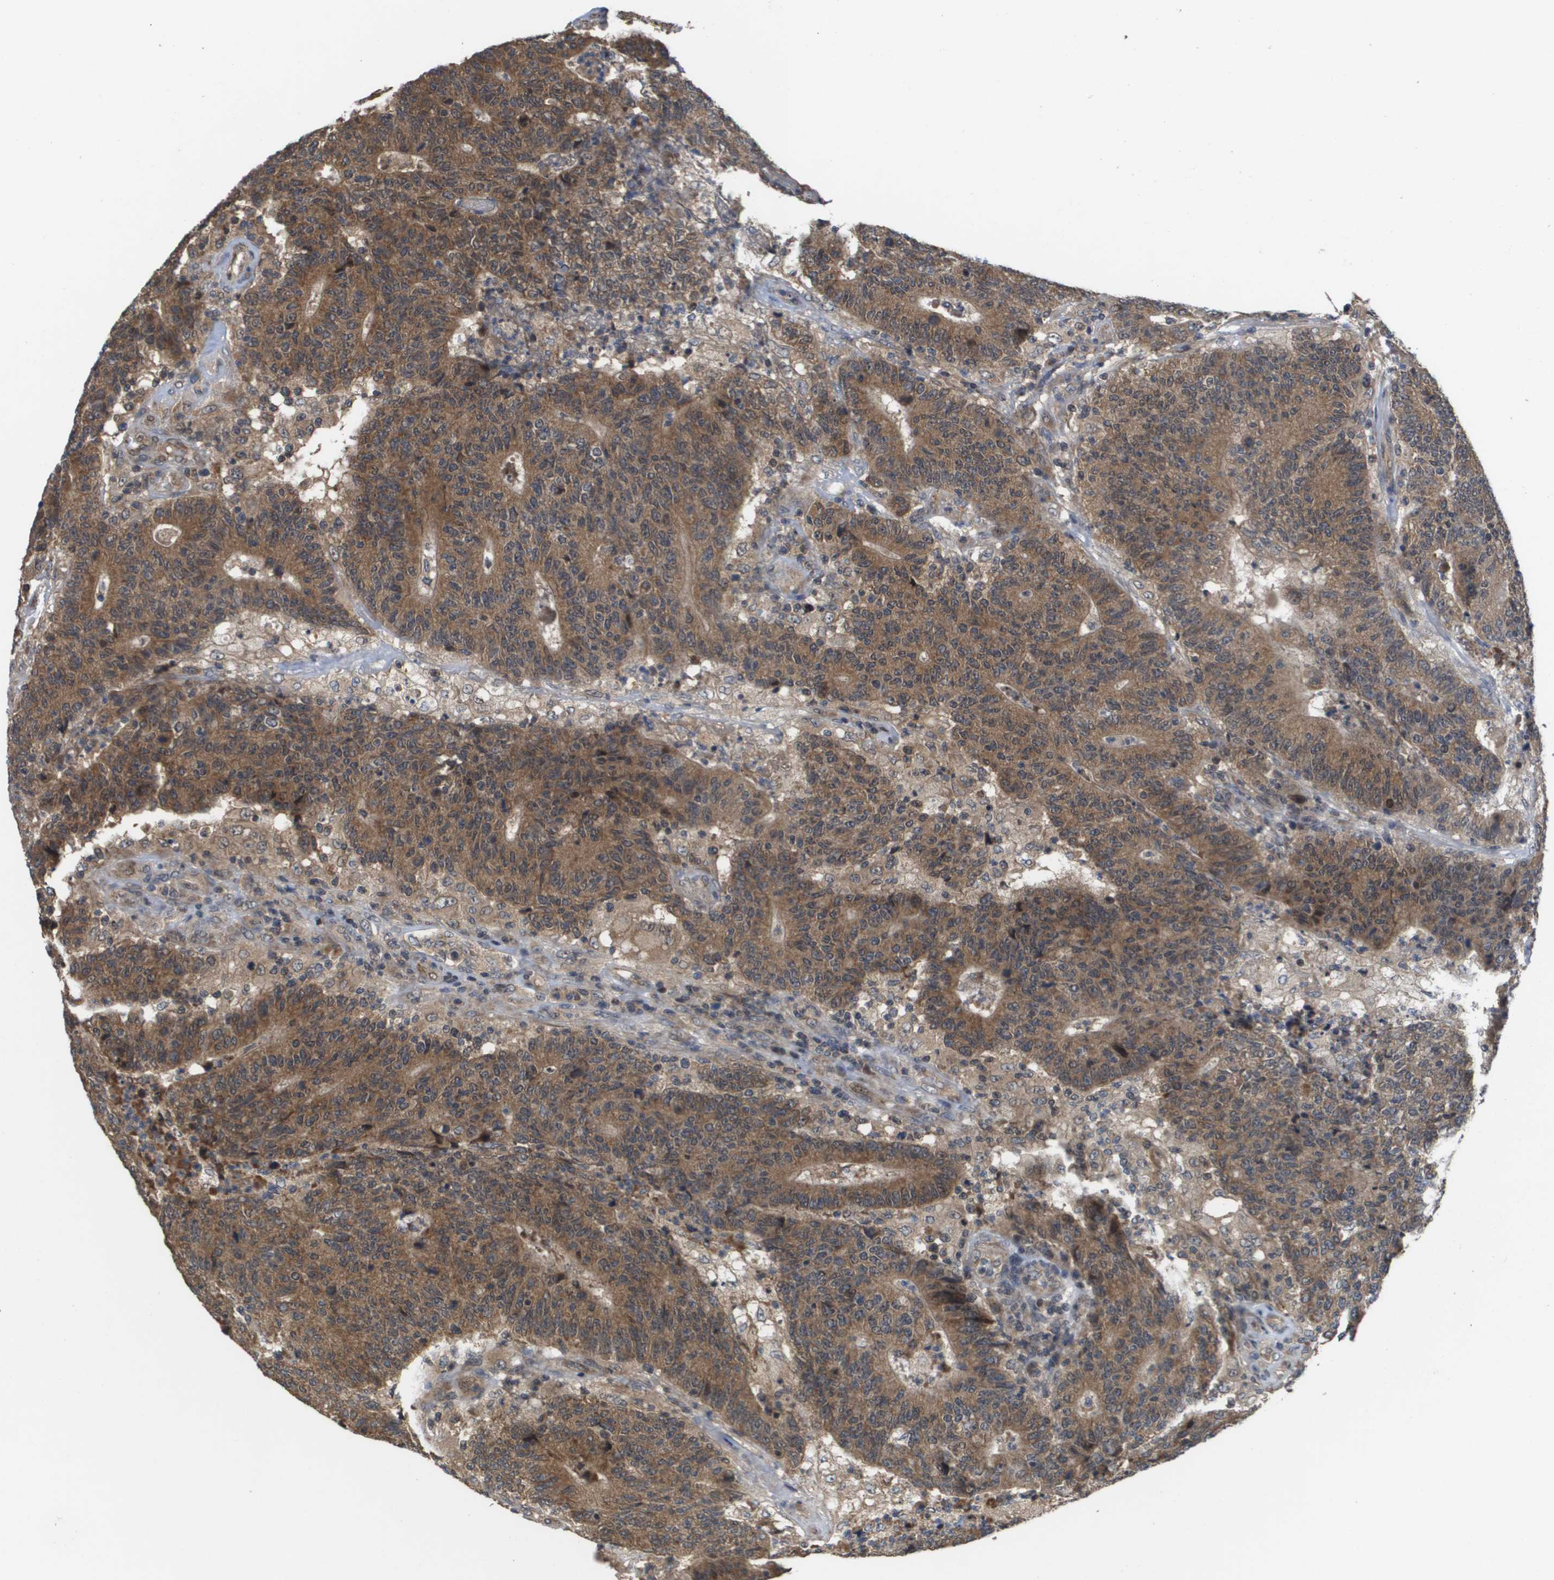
{"staining": {"intensity": "moderate", "quantity": ">75%", "location": "cytoplasmic/membranous"}, "tissue": "colorectal cancer", "cell_type": "Tumor cells", "image_type": "cancer", "snomed": [{"axis": "morphology", "description": "Normal tissue, NOS"}, {"axis": "morphology", "description": "Adenocarcinoma, NOS"}, {"axis": "topography", "description": "Colon"}], "caption": "The photomicrograph exhibits immunohistochemical staining of colorectal cancer. There is moderate cytoplasmic/membranous expression is appreciated in approximately >75% of tumor cells.", "gene": "RBM38", "patient": {"sex": "female", "age": 75}}